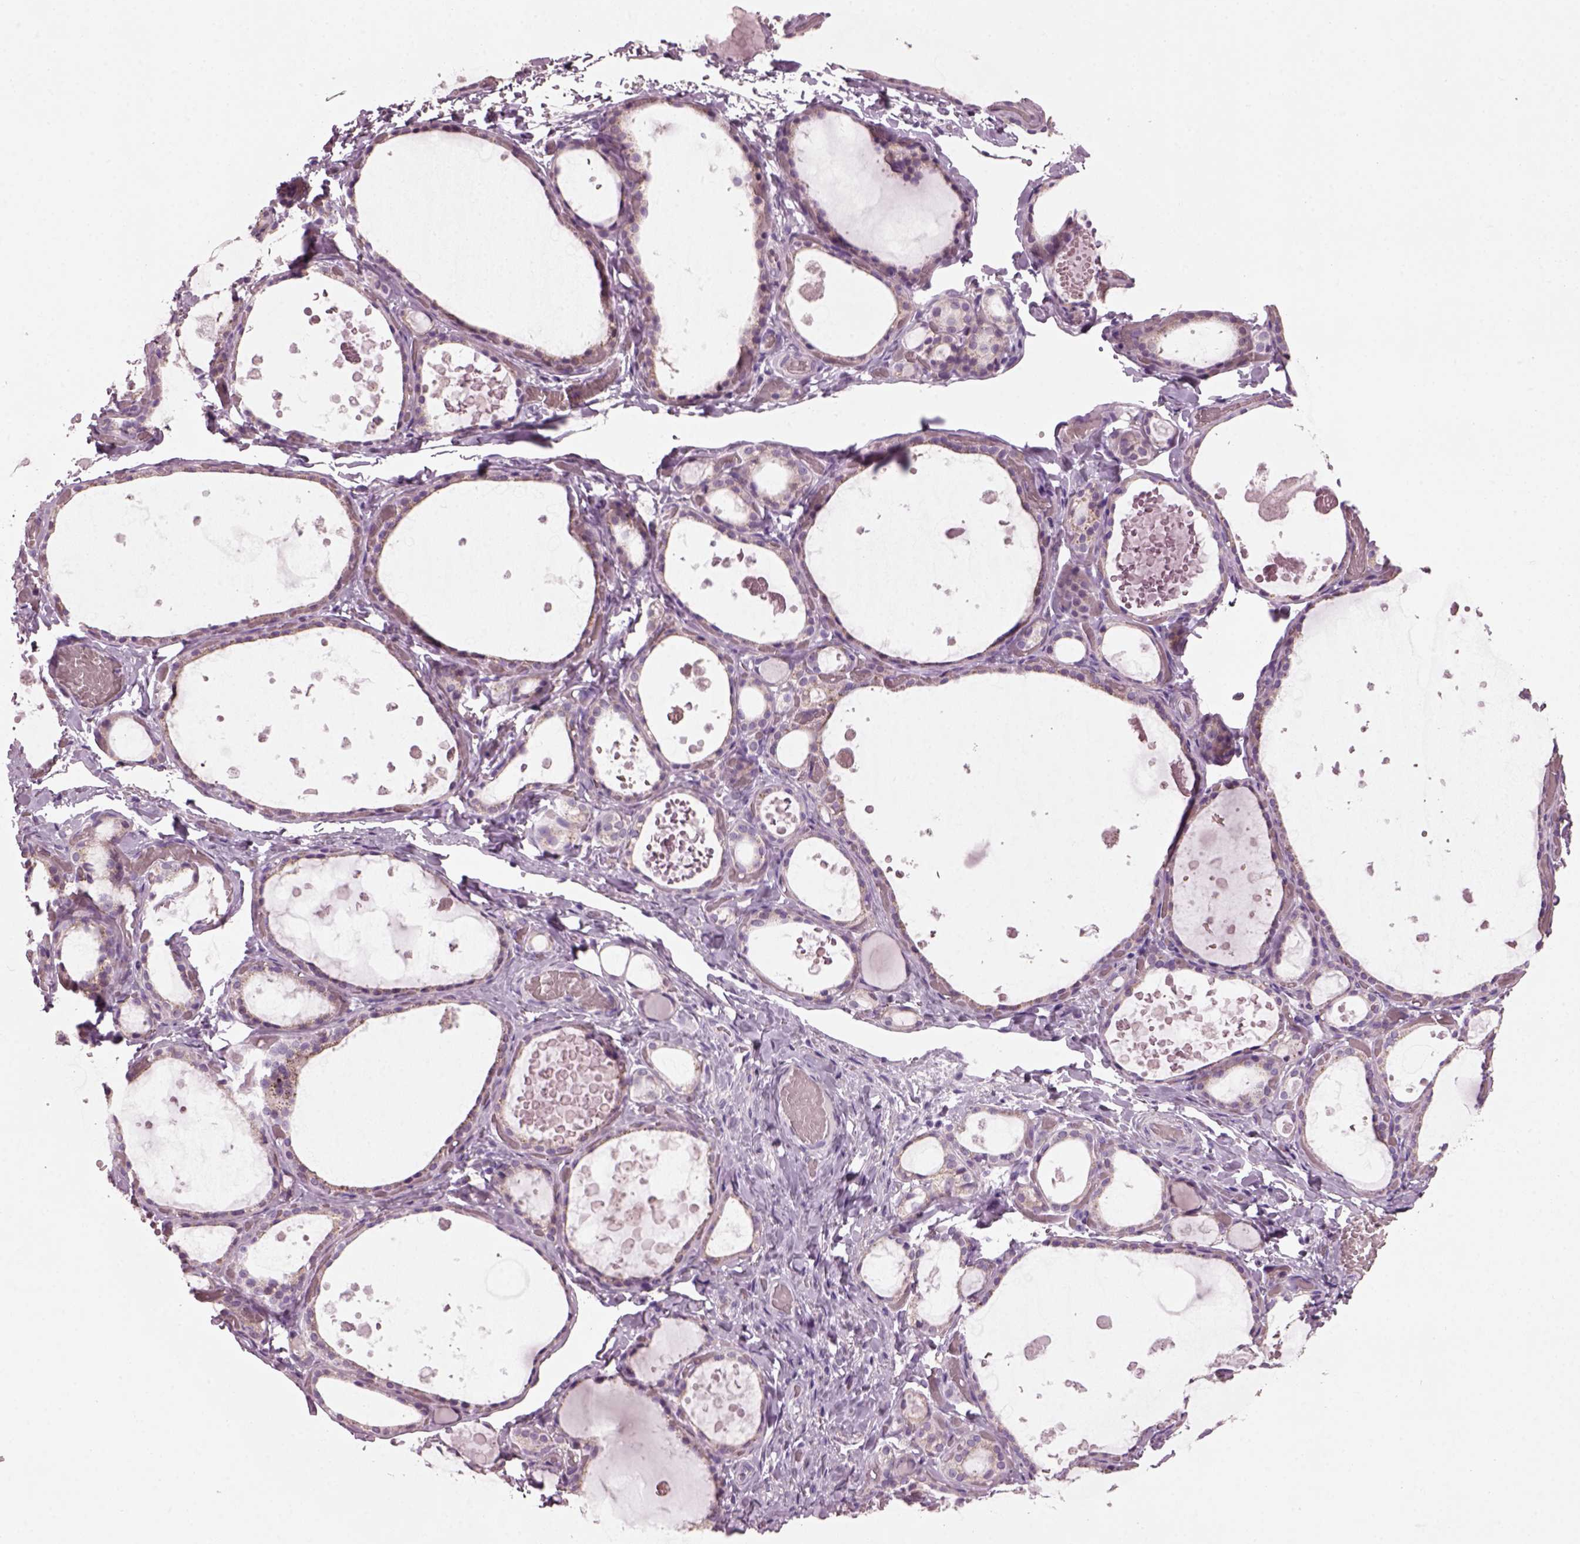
{"staining": {"intensity": "weak", "quantity": ">75%", "location": "cytoplasmic/membranous"}, "tissue": "thyroid gland", "cell_type": "Glandular cells", "image_type": "normal", "snomed": [{"axis": "morphology", "description": "Normal tissue, NOS"}, {"axis": "topography", "description": "Thyroid gland"}], "caption": "This histopathology image displays unremarkable thyroid gland stained with IHC to label a protein in brown. The cytoplasmic/membranous of glandular cells show weak positivity for the protein. Nuclei are counter-stained blue.", "gene": "PRR9", "patient": {"sex": "female", "age": 56}}